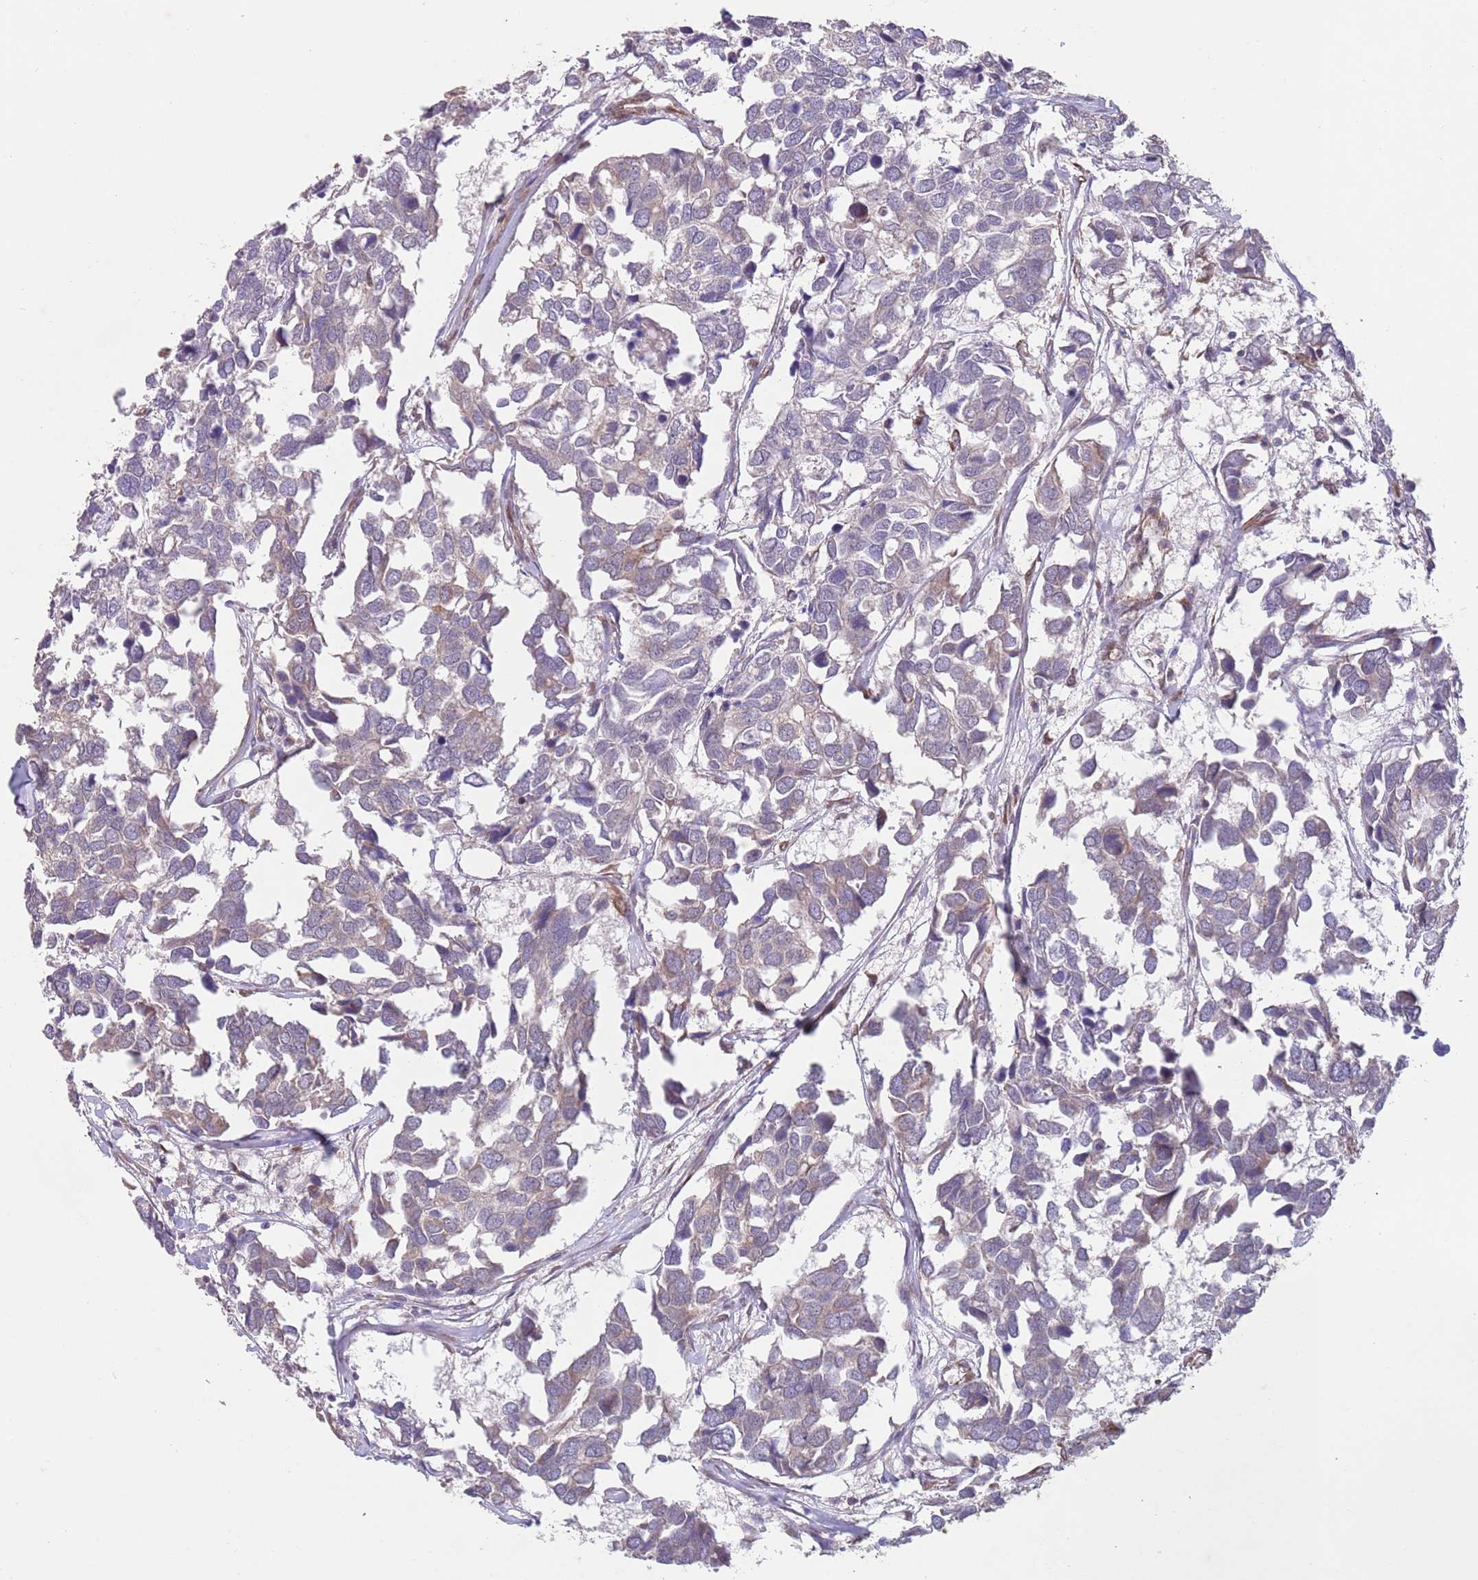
{"staining": {"intensity": "negative", "quantity": "none", "location": "none"}, "tissue": "breast cancer", "cell_type": "Tumor cells", "image_type": "cancer", "snomed": [{"axis": "morphology", "description": "Duct carcinoma"}, {"axis": "topography", "description": "Breast"}], "caption": "Breast cancer (infiltrating ductal carcinoma) was stained to show a protein in brown. There is no significant staining in tumor cells.", "gene": "CHD9", "patient": {"sex": "female", "age": 83}}